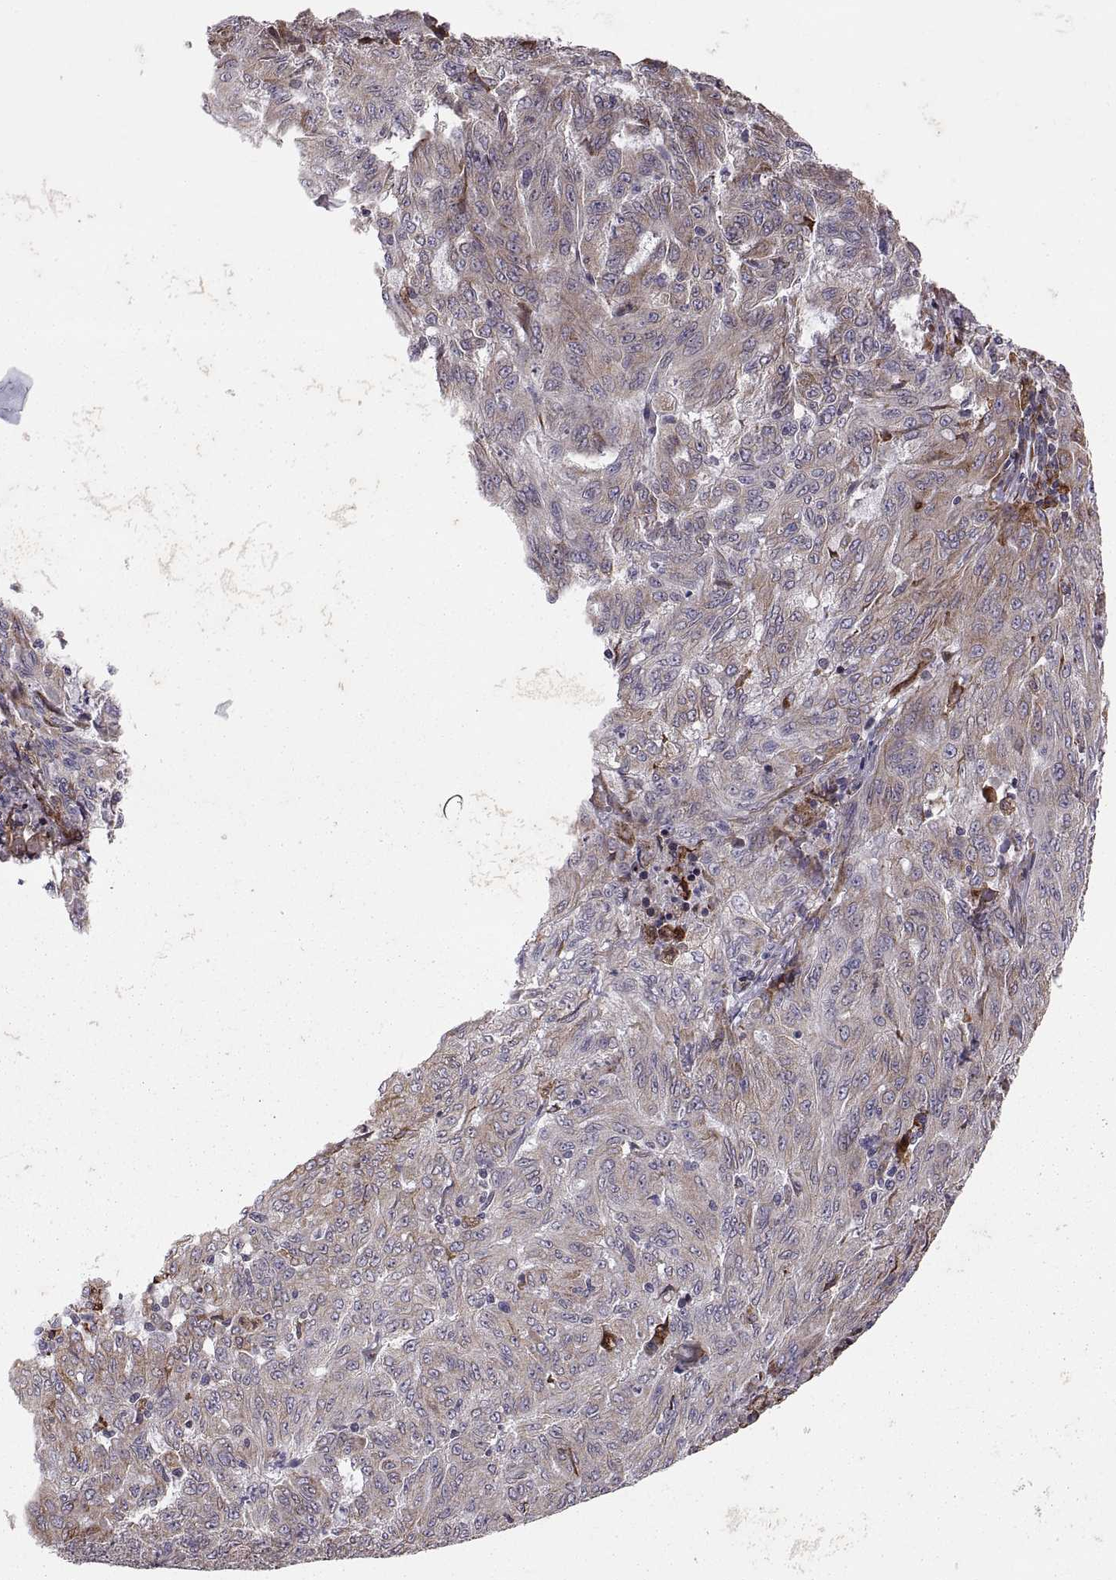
{"staining": {"intensity": "moderate", "quantity": "<25%", "location": "cytoplasmic/membranous"}, "tissue": "pancreatic cancer", "cell_type": "Tumor cells", "image_type": "cancer", "snomed": [{"axis": "morphology", "description": "Adenocarcinoma, NOS"}, {"axis": "topography", "description": "Pancreas"}], "caption": "This histopathology image displays immunohistochemistry (IHC) staining of pancreatic cancer (adenocarcinoma), with low moderate cytoplasmic/membranous positivity in about <25% of tumor cells.", "gene": "PLEKHB2", "patient": {"sex": "male", "age": 63}}